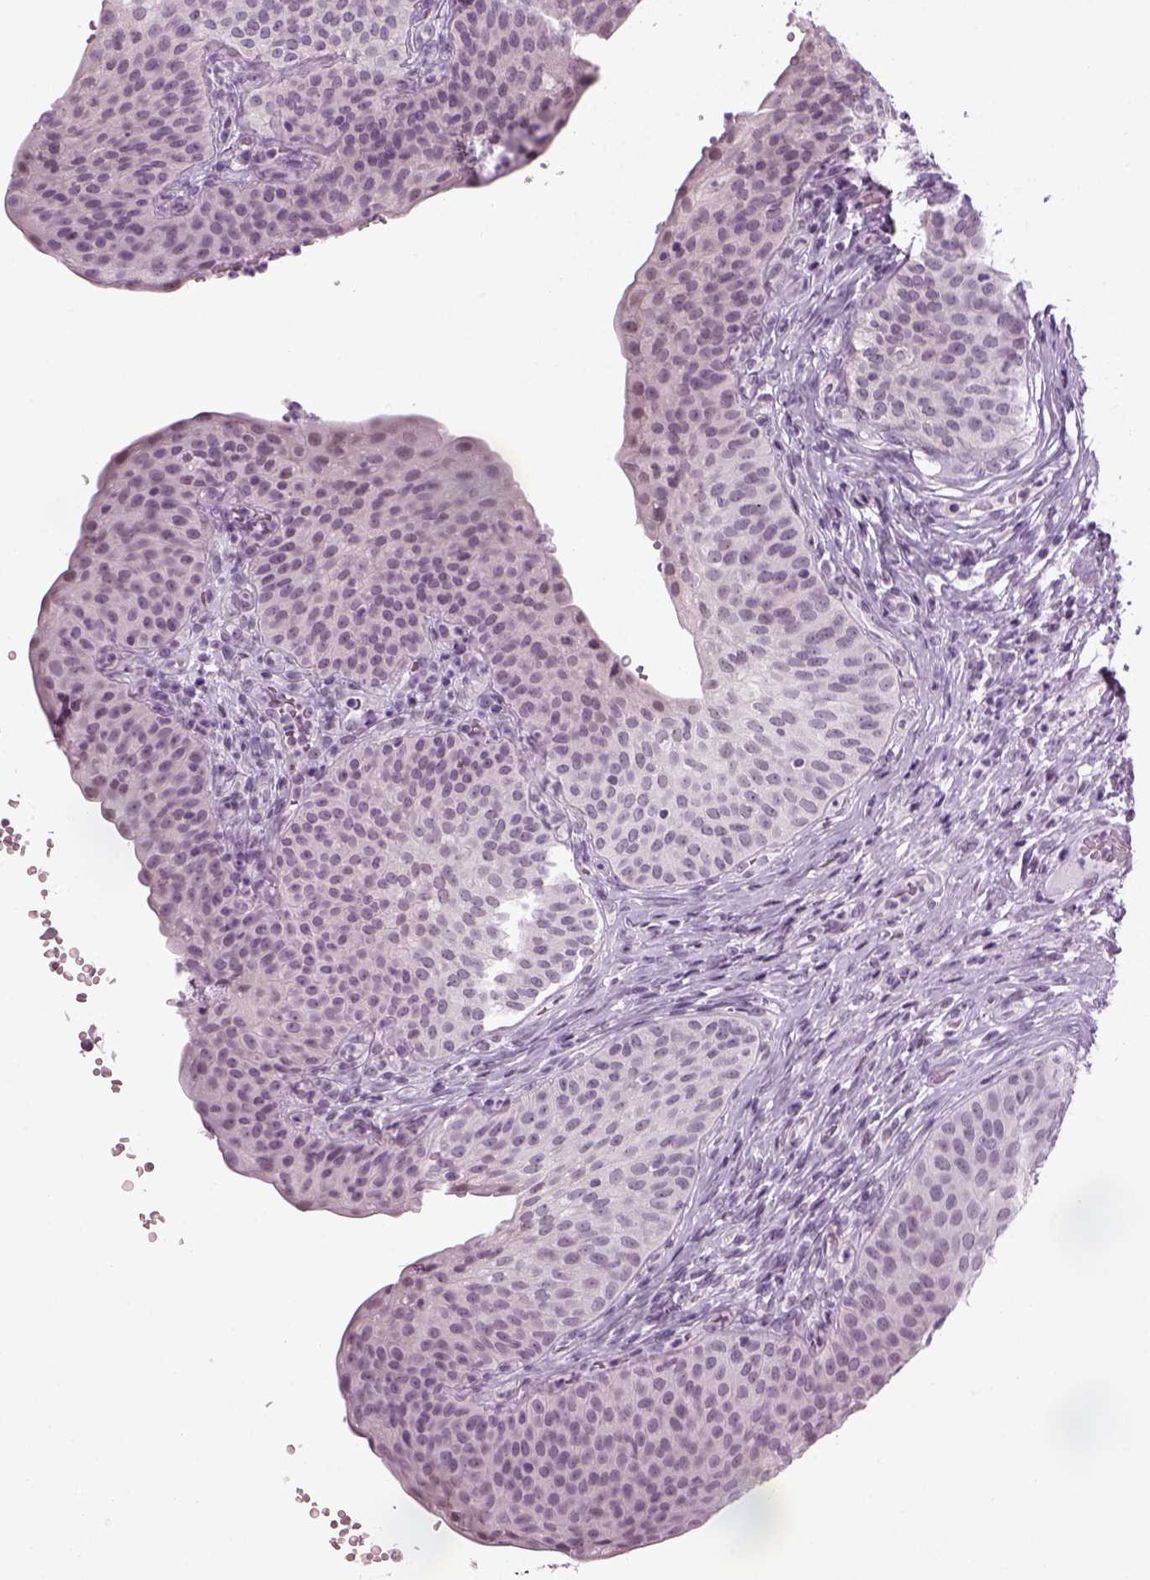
{"staining": {"intensity": "negative", "quantity": "none", "location": "none"}, "tissue": "urinary bladder", "cell_type": "Urothelial cells", "image_type": "normal", "snomed": [{"axis": "morphology", "description": "Normal tissue, NOS"}, {"axis": "topography", "description": "Urinary bladder"}], "caption": "Urothelial cells show no significant protein staining in normal urinary bladder. (Brightfield microscopy of DAB immunohistochemistry at high magnification).", "gene": "KCNG2", "patient": {"sex": "male", "age": 66}}